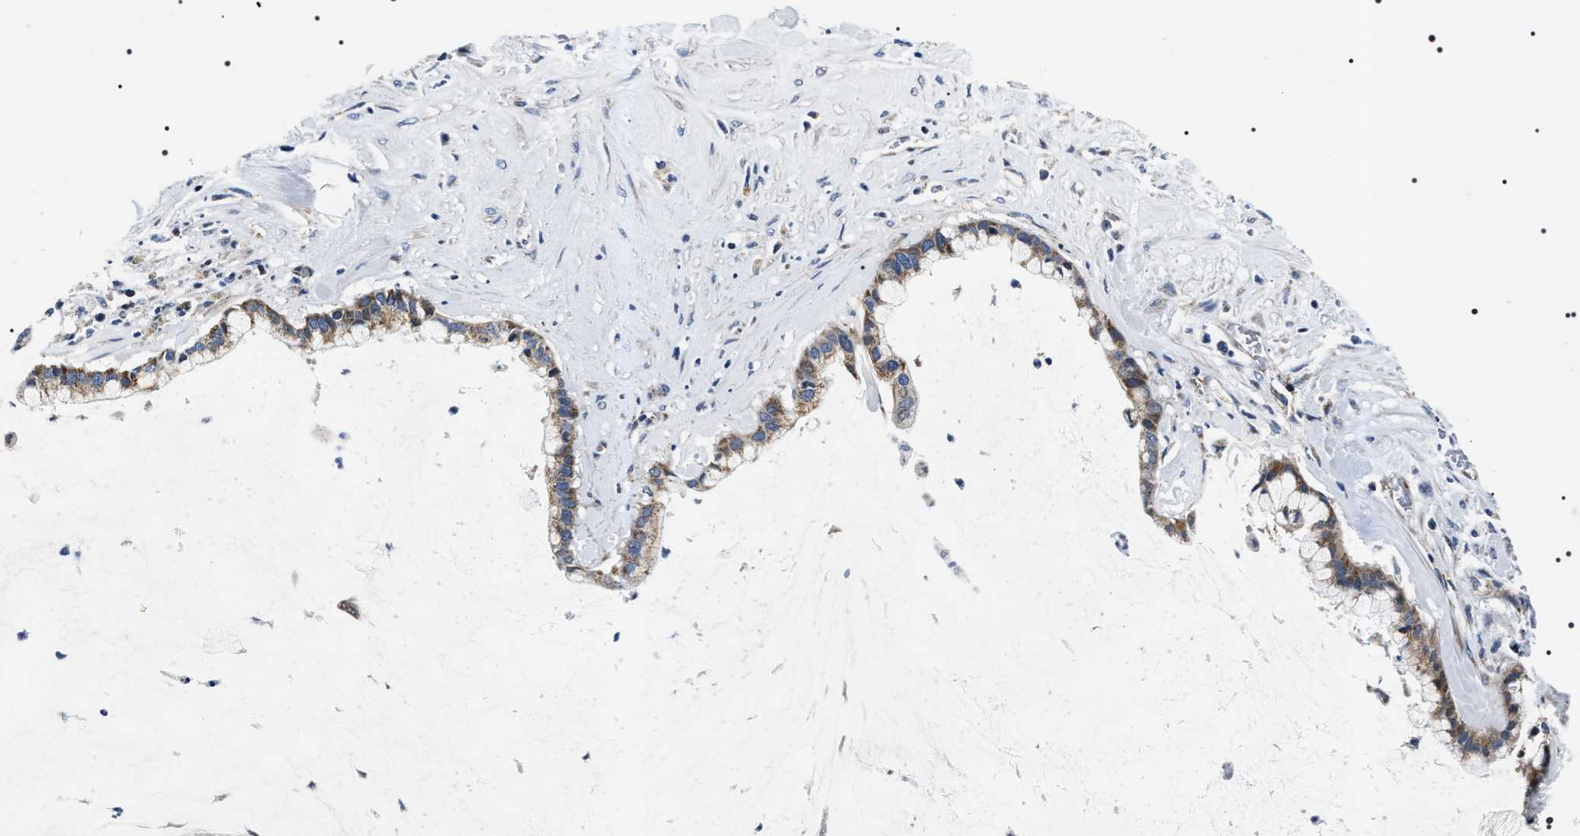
{"staining": {"intensity": "moderate", "quantity": ">75%", "location": "cytoplasmic/membranous"}, "tissue": "pancreatic cancer", "cell_type": "Tumor cells", "image_type": "cancer", "snomed": [{"axis": "morphology", "description": "Adenocarcinoma, NOS"}, {"axis": "topography", "description": "Pancreas"}], "caption": "Adenocarcinoma (pancreatic) stained for a protein (brown) reveals moderate cytoplasmic/membranous positive expression in about >75% of tumor cells.", "gene": "NTMT1", "patient": {"sex": "male", "age": 41}}